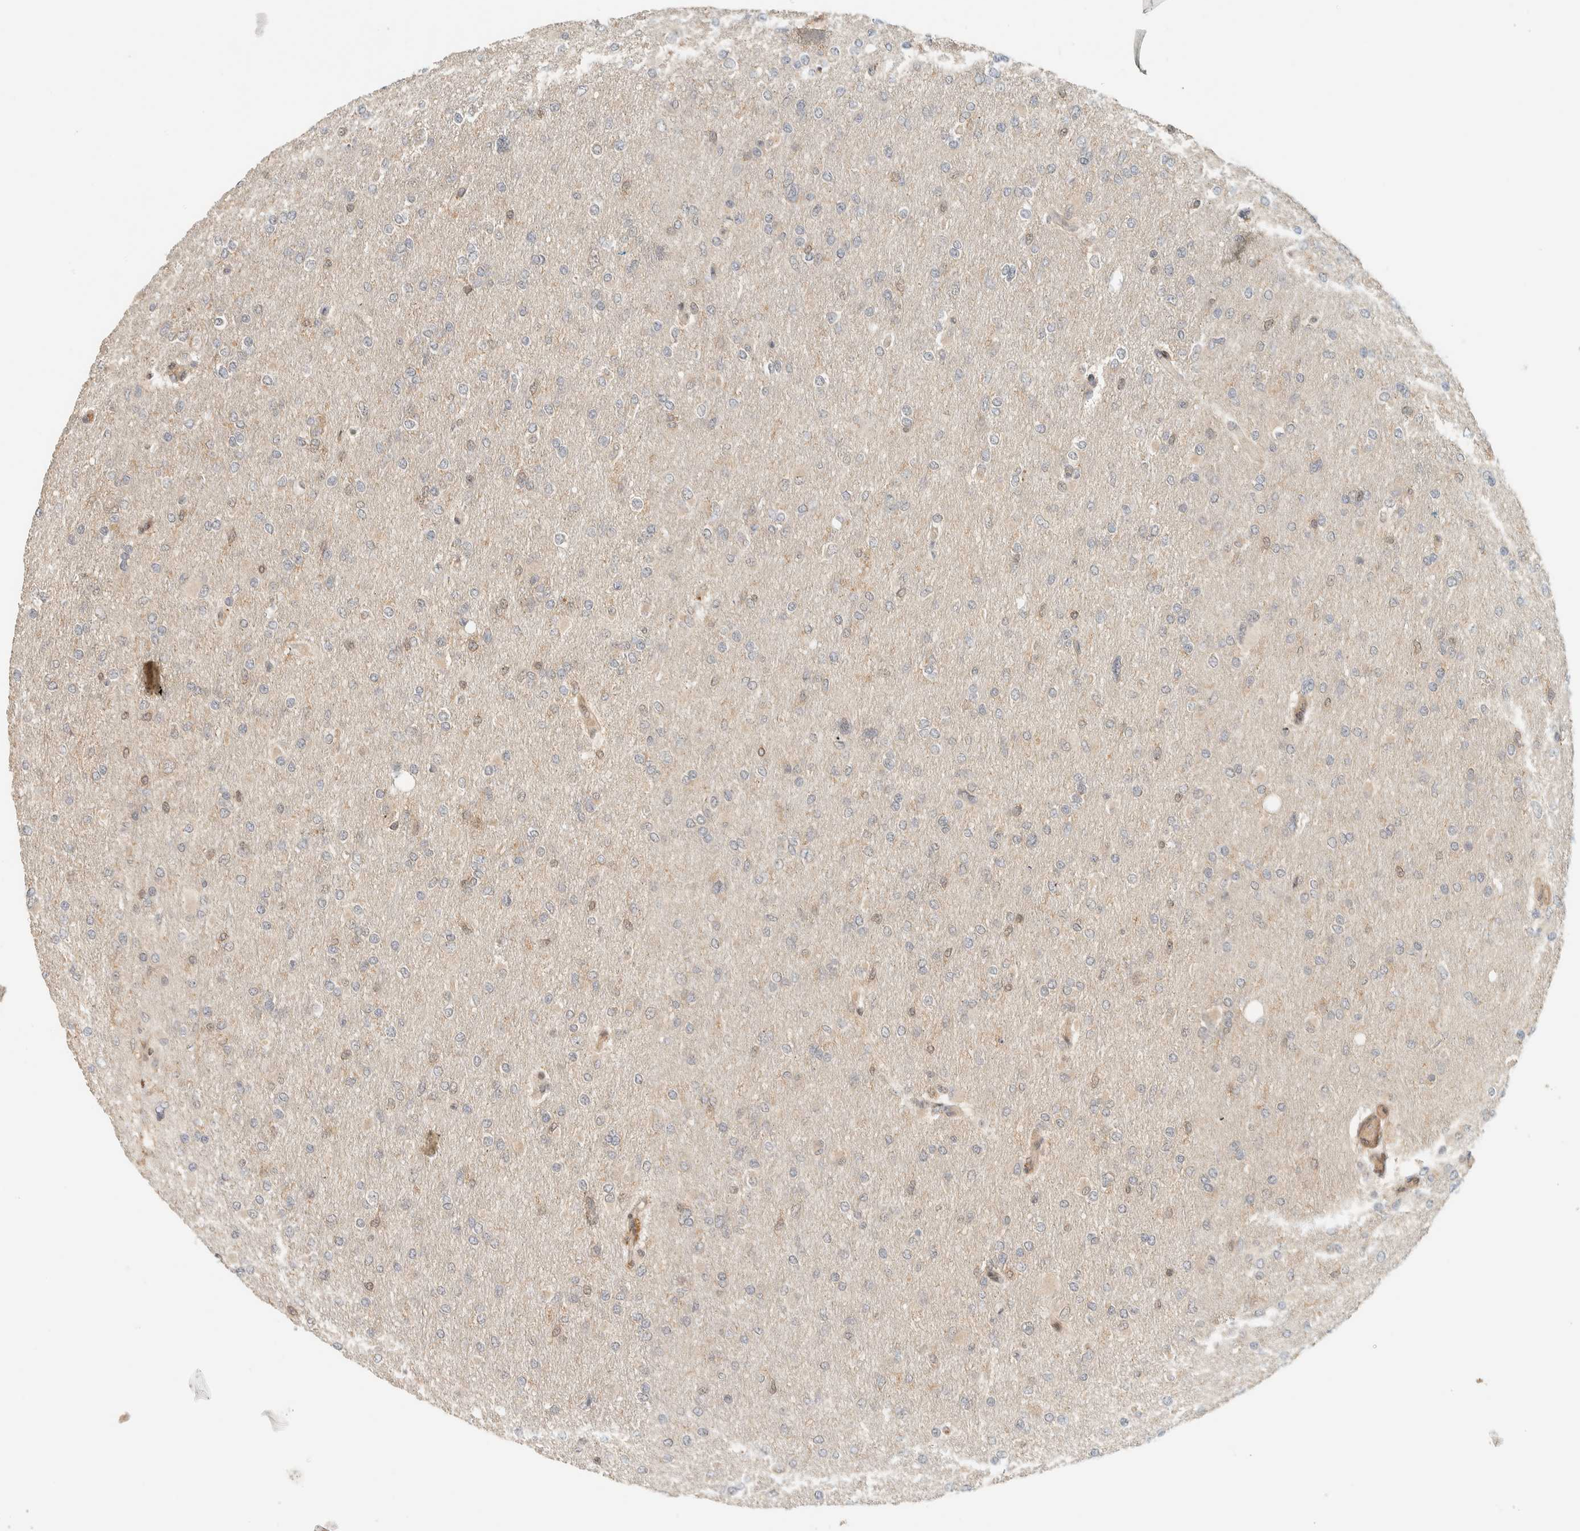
{"staining": {"intensity": "negative", "quantity": "none", "location": "none"}, "tissue": "glioma", "cell_type": "Tumor cells", "image_type": "cancer", "snomed": [{"axis": "morphology", "description": "Glioma, malignant, High grade"}, {"axis": "topography", "description": "Cerebral cortex"}], "caption": "IHC histopathology image of human malignant glioma (high-grade) stained for a protein (brown), which exhibits no expression in tumor cells.", "gene": "ARFGEF1", "patient": {"sex": "female", "age": 36}}